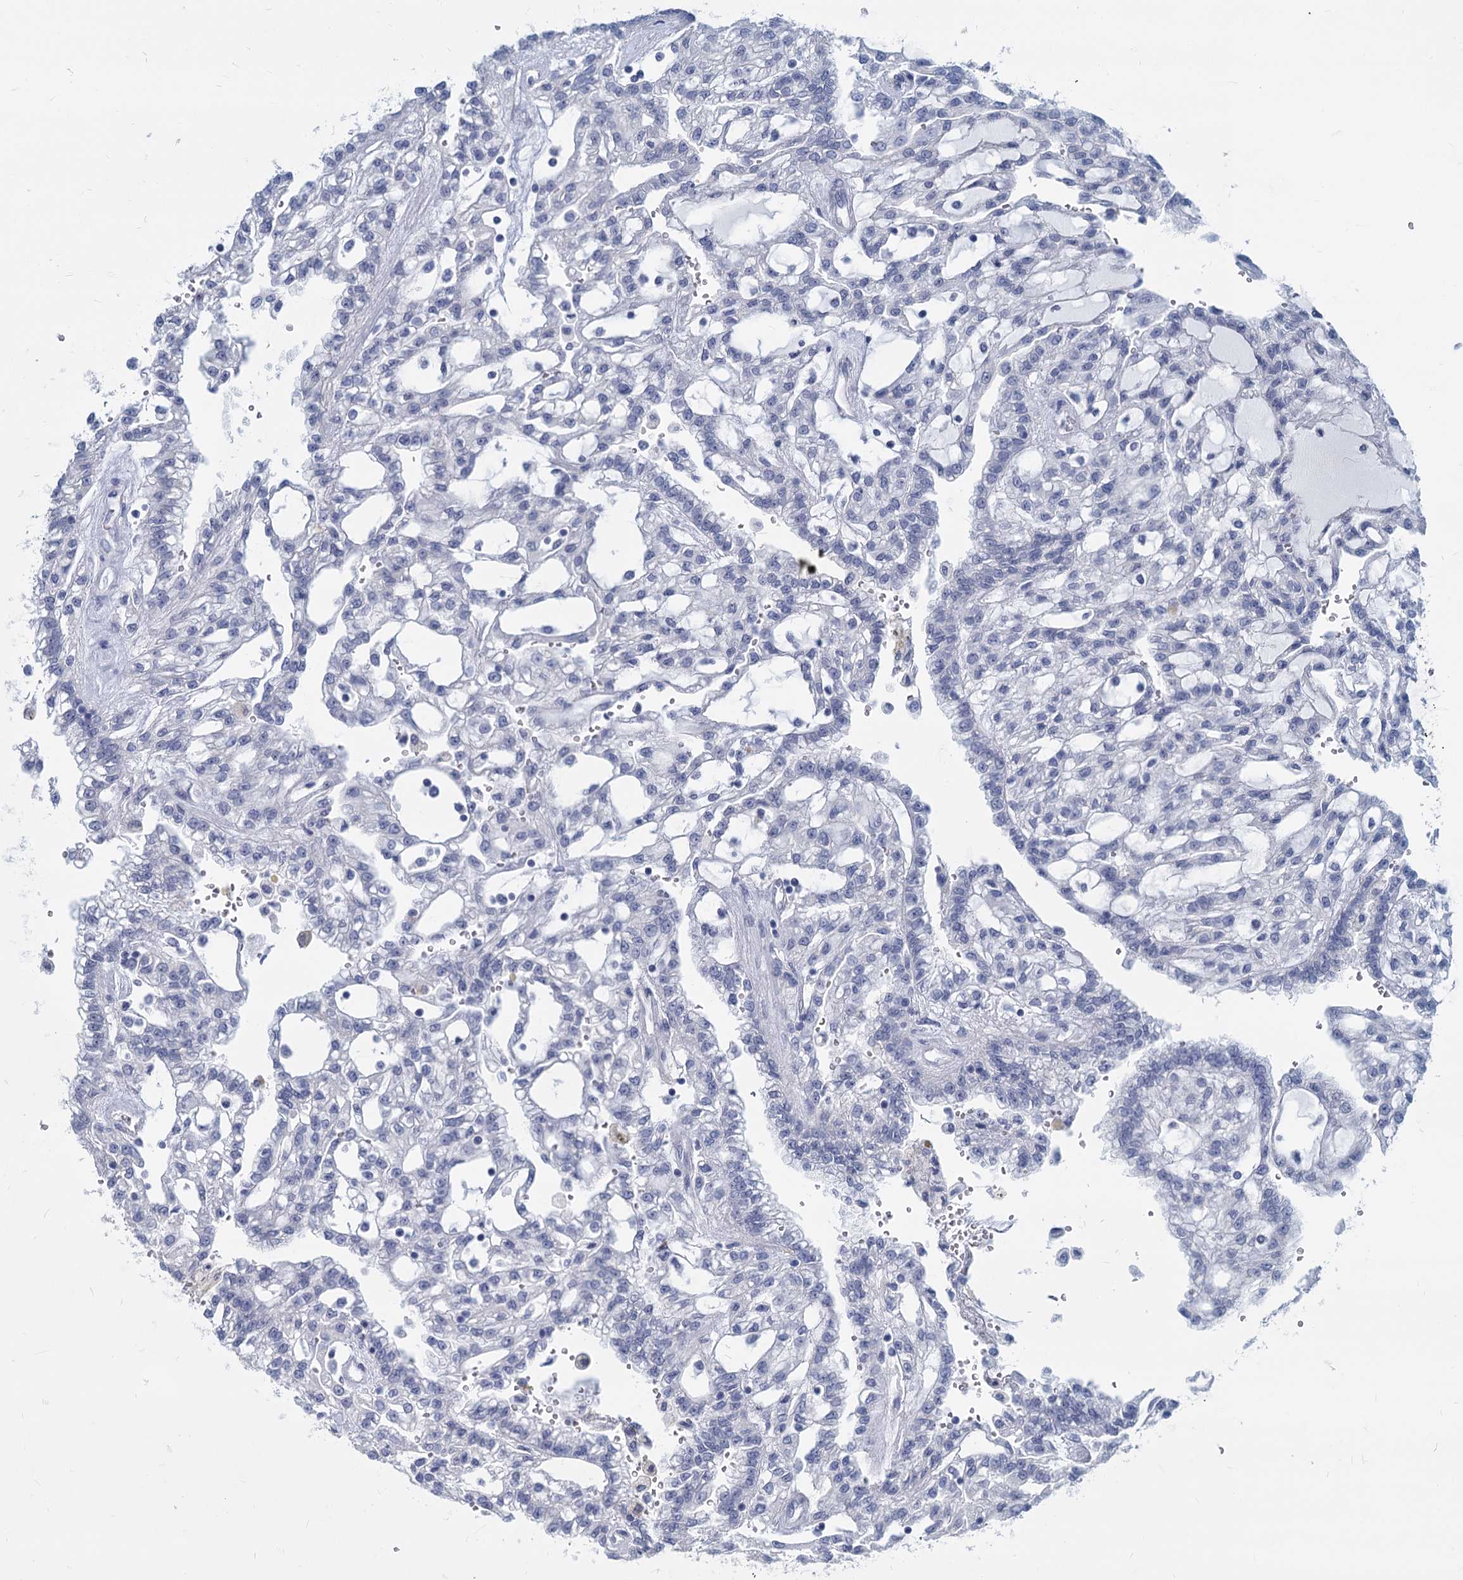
{"staining": {"intensity": "negative", "quantity": "none", "location": "none"}, "tissue": "renal cancer", "cell_type": "Tumor cells", "image_type": "cancer", "snomed": [{"axis": "morphology", "description": "Adenocarcinoma, NOS"}, {"axis": "topography", "description": "Kidney"}], "caption": "Immunohistochemistry (IHC) photomicrograph of human renal cancer (adenocarcinoma) stained for a protein (brown), which demonstrates no positivity in tumor cells.", "gene": "GSTM3", "patient": {"sex": "male", "age": 63}}